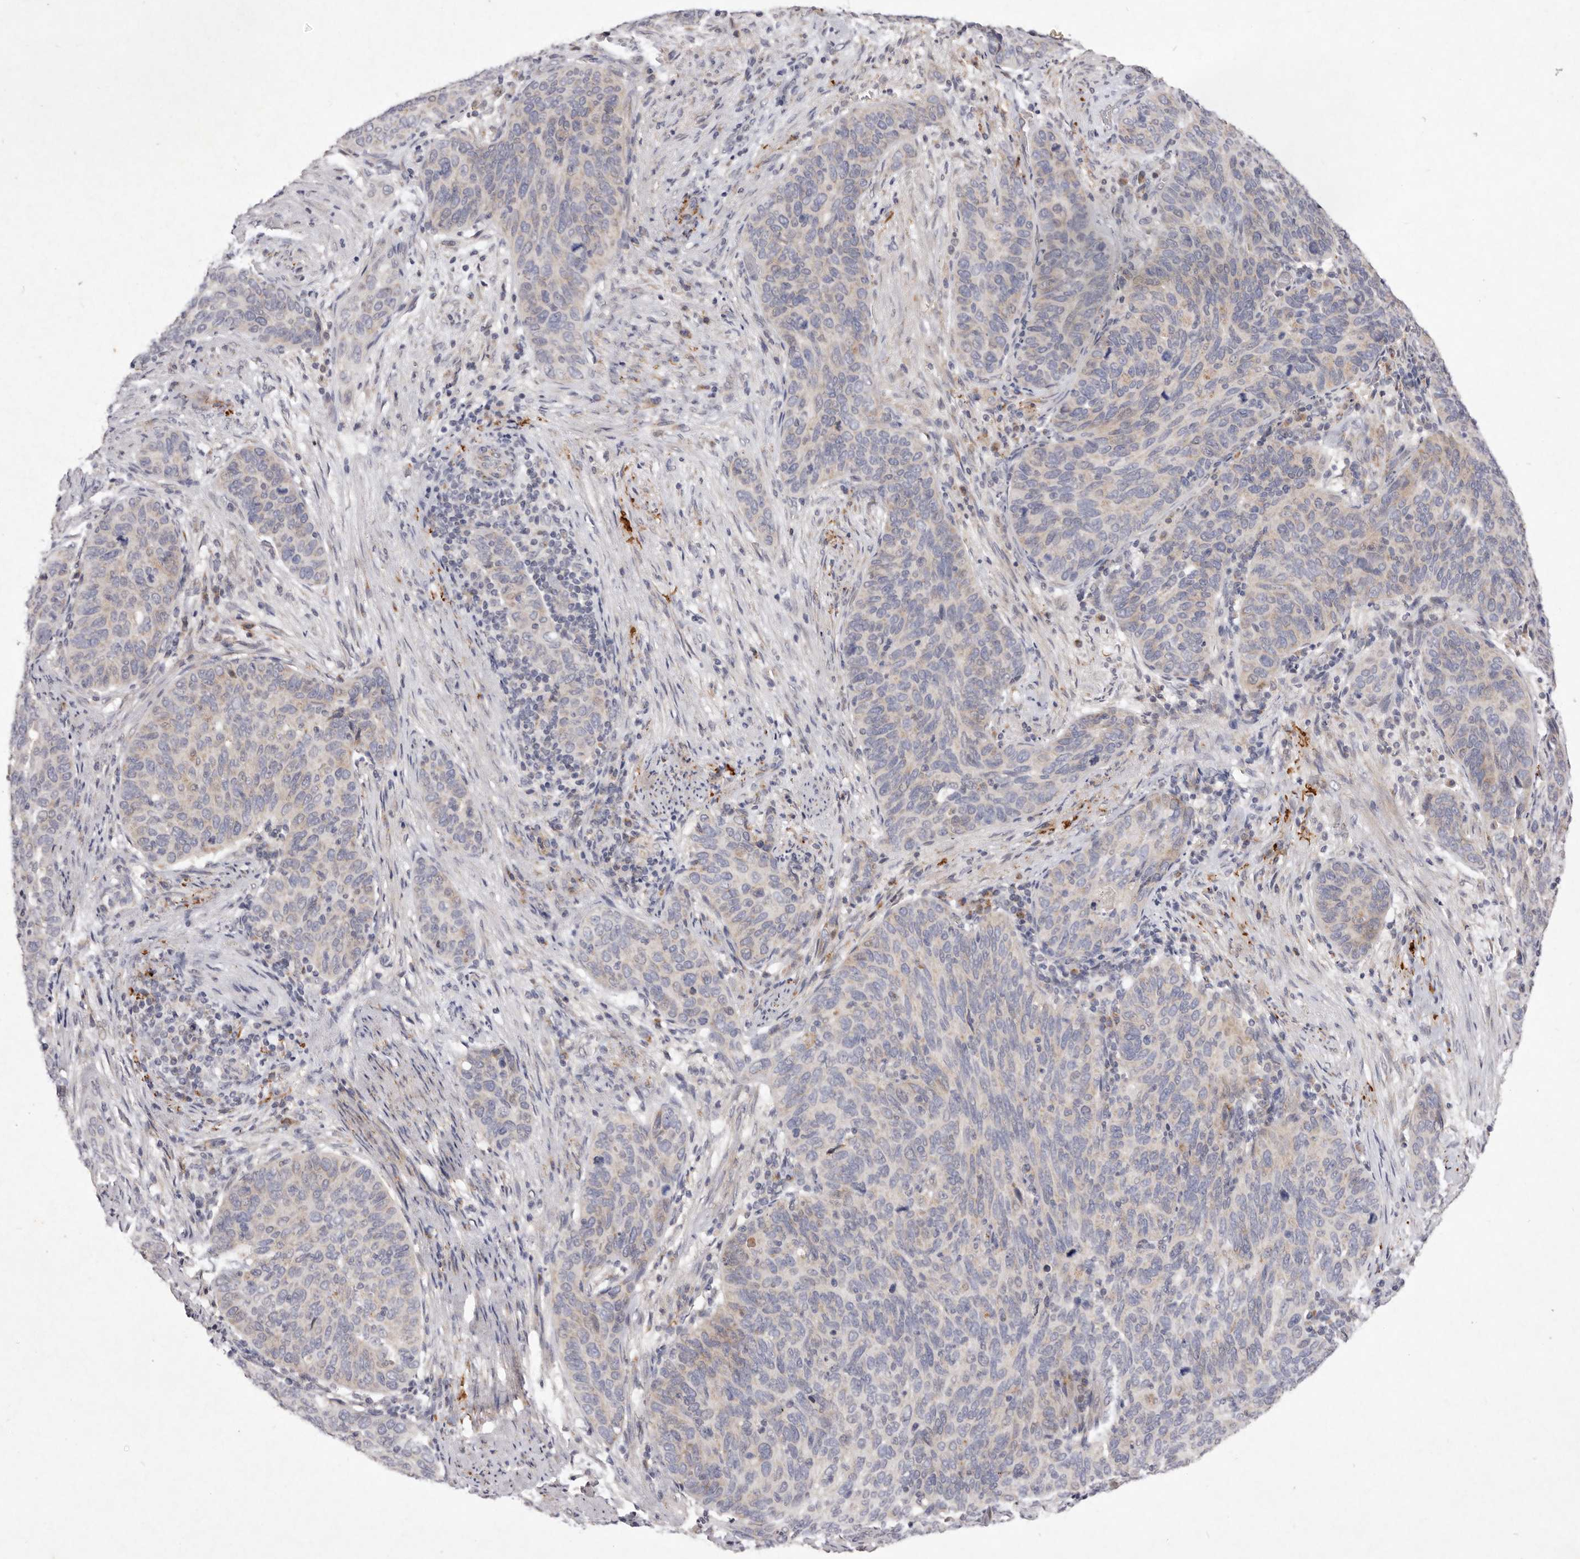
{"staining": {"intensity": "negative", "quantity": "none", "location": "none"}, "tissue": "cervical cancer", "cell_type": "Tumor cells", "image_type": "cancer", "snomed": [{"axis": "morphology", "description": "Squamous cell carcinoma, NOS"}, {"axis": "topography", "description": "Cervix"}], "caption": "Immunohistochemistry of human cervical squamous cell carcinoma shows no staining in tumor cells. (Brightfield microscopy of DAB IHC at high magnification).", "gene": "USP24", "patient": {"sex": "female", "age": 60}}